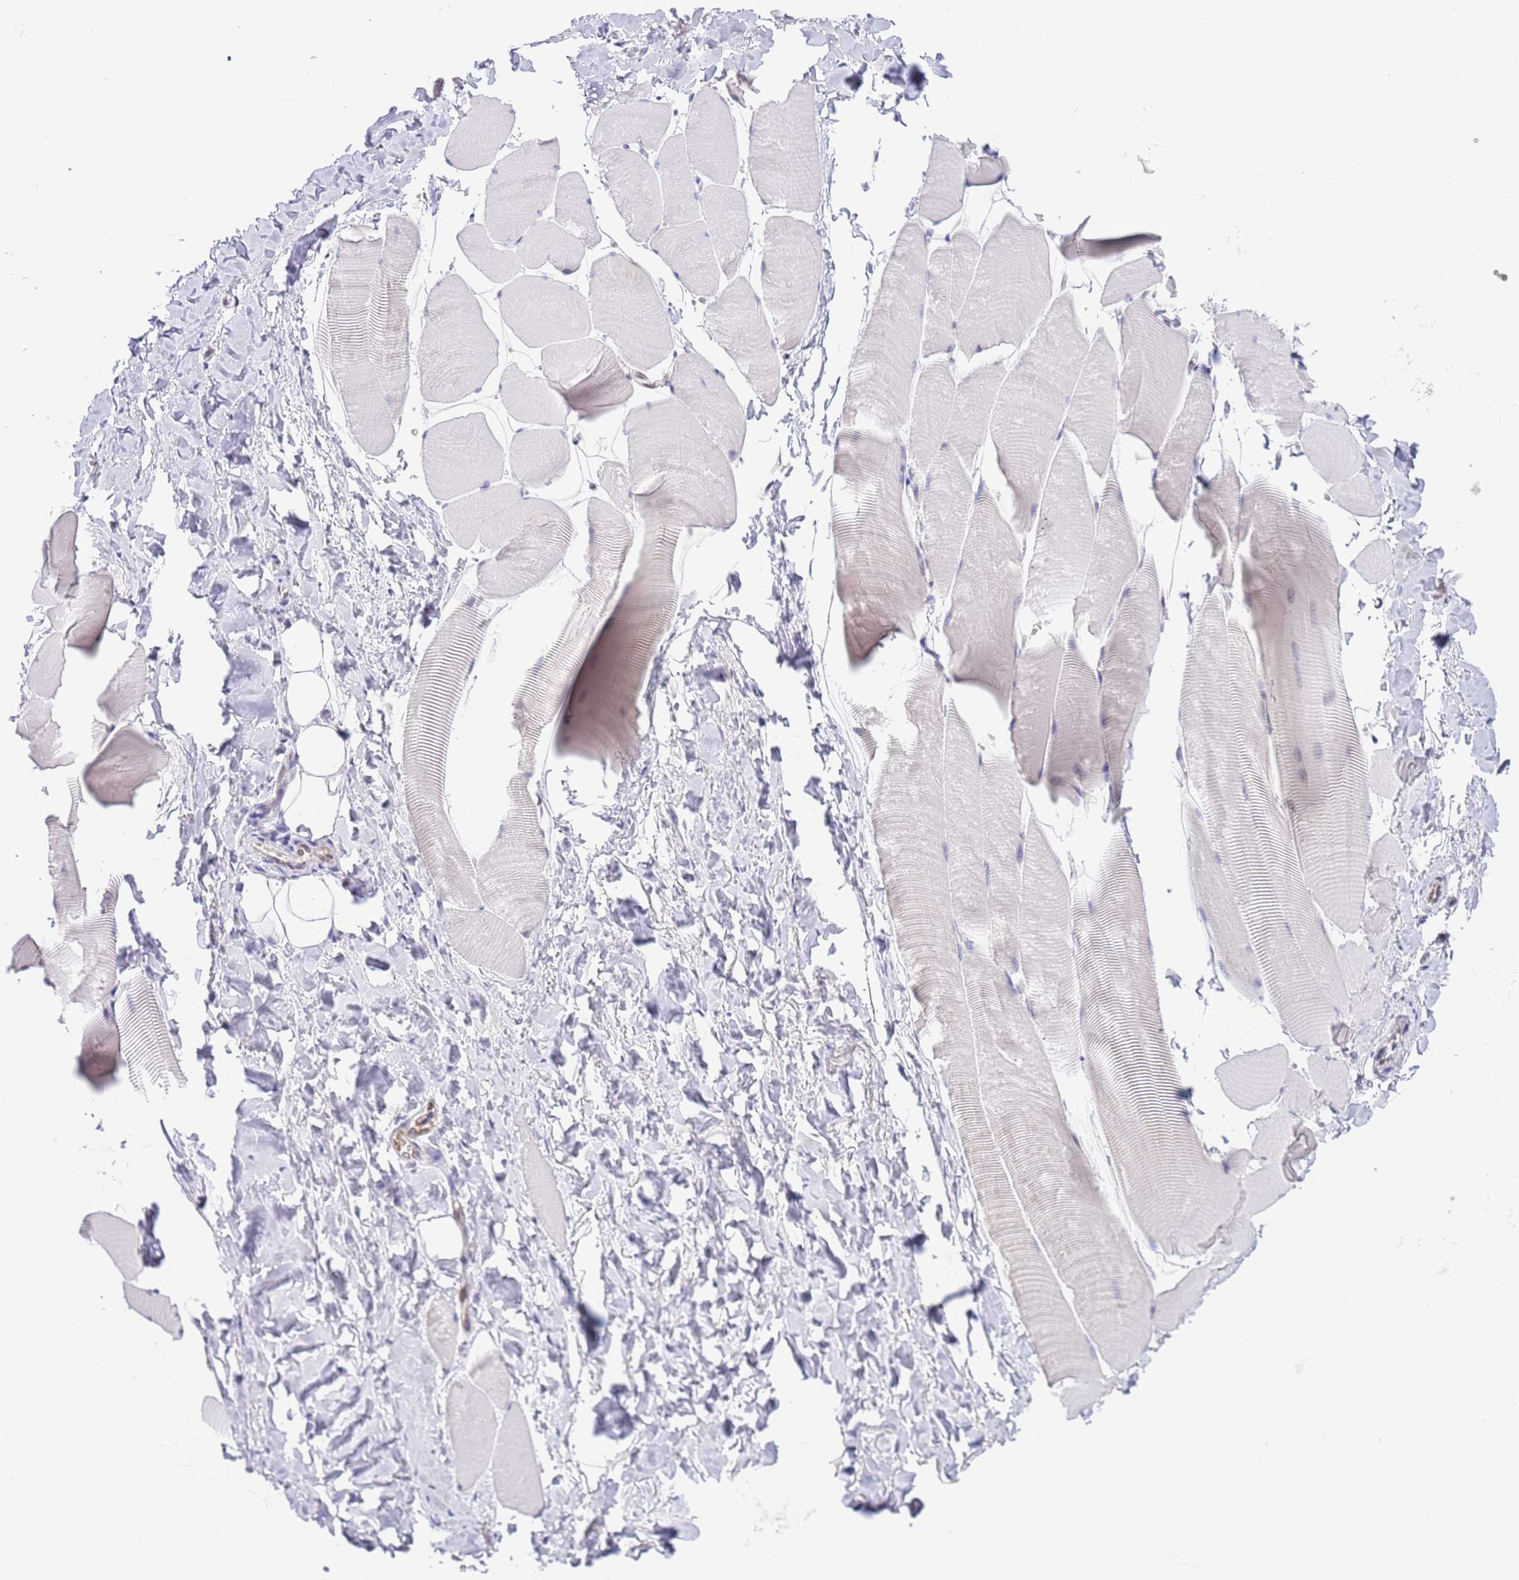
{"staining": {"intensity": "negative", "quantity": "none", "location": "none"}, "tissue": "skeletal muscle", "cell_type": "Myocytes", "image_type": "normal", "snomed": [{"axis": "morphology", "description": "Normal tissue, NOS"}, {"axis": "topography", "description": "Skeletal muscle"}], "caption": "Image shows no protein staining in myocytes of unremarkable skeletal muscle. (Immunohistochemistry, brightfield microscopy, high magnification).", "gene": "EBPL", "patient": {"sex": "male", "age": 25}}